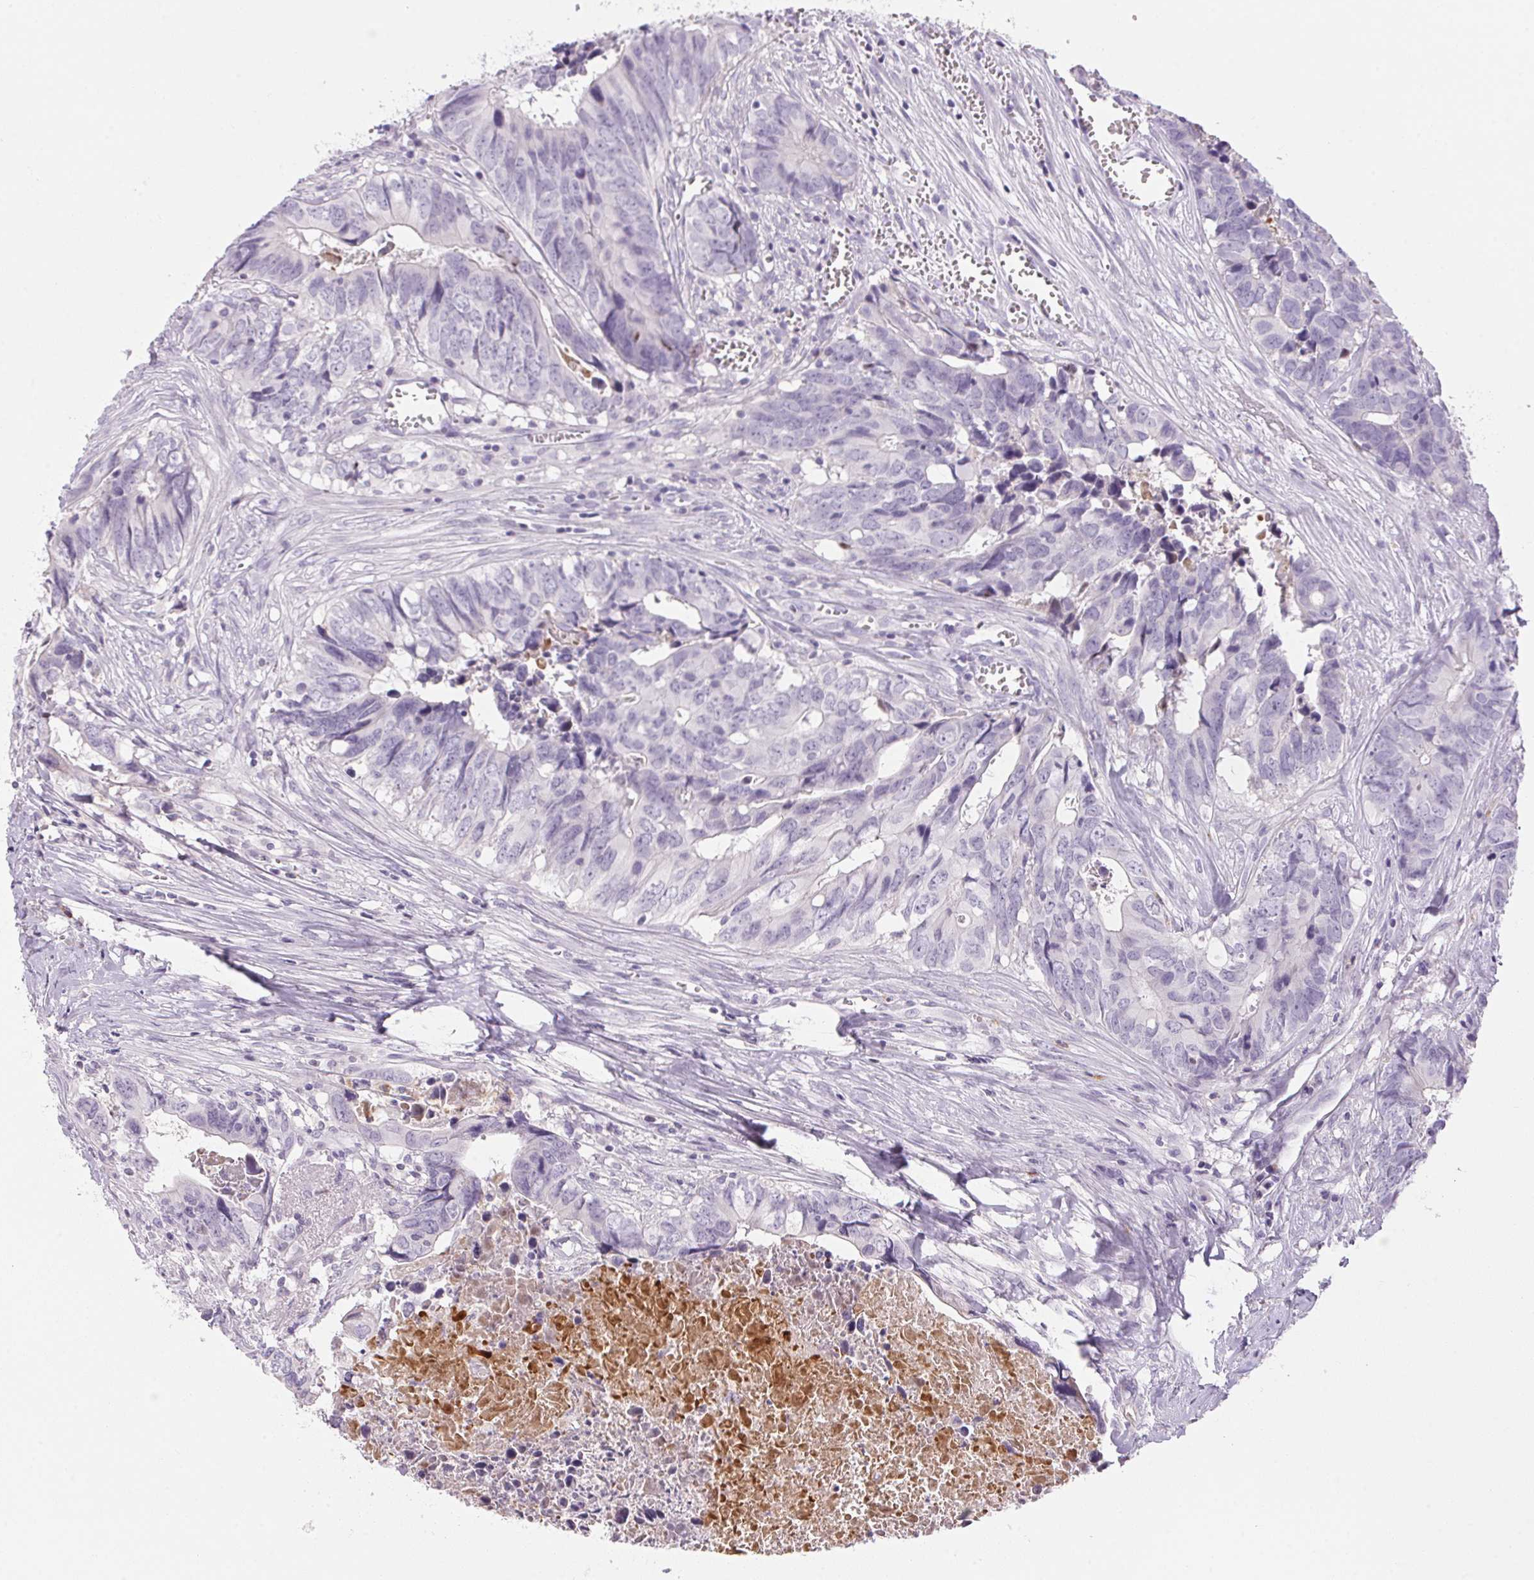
{"staining": {"intensity": "negative", "quantity": "none", "location": "none"}, "tissue": "colorectal cancer", "cell_type": "Tumor cells", "image_type": "cancer", "snomed": [{"axis": "morphology", "description": "Adenocarcinoma, NOS"}, {"axis": "topography", "description": "Colon"}], "caption": "IHC micrograph of human colorectal cancer (adenocarcinoma) stained for a protein (brown), which reveals no expression in tumor cells.", "gene": "ECPAS", "patient": {"sex": "female", "age": 82}}